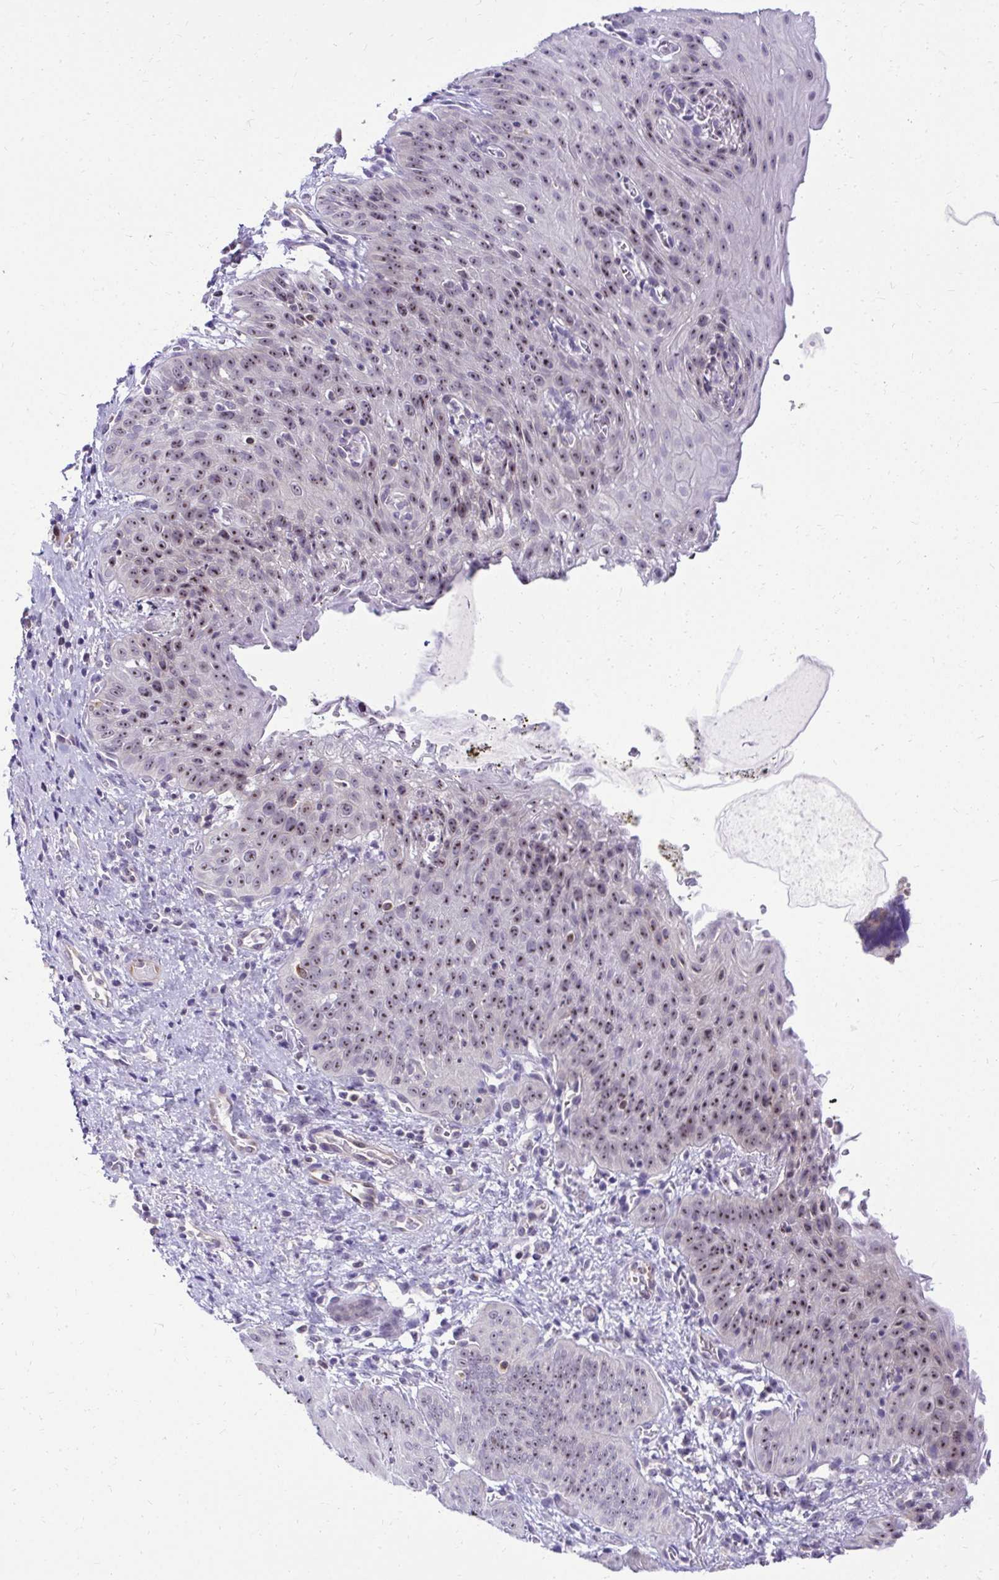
{"staining": {"intensity": "moderate", "quantity": "25%-75%", "location": "nuclear"}, "tissue": "esophagus", "cell_type": "Squamous epithelial cells", "image_type": "normal", "snomed": [{"axis": "morphology", "description": "Normal tissue, NOS"}, {"axis": "topography", "description": "Esophagus"}], "caption": "Protein expression analysis of benign human esophagus reveals moderate nuclear positivity in approximately 25%-75% of squamous epithelial cells. The protein of interest is shown in brown color, while the nuclei are stained blue.", "gene": "NIFK", "patient": {"sex": "male", "age": 71}}